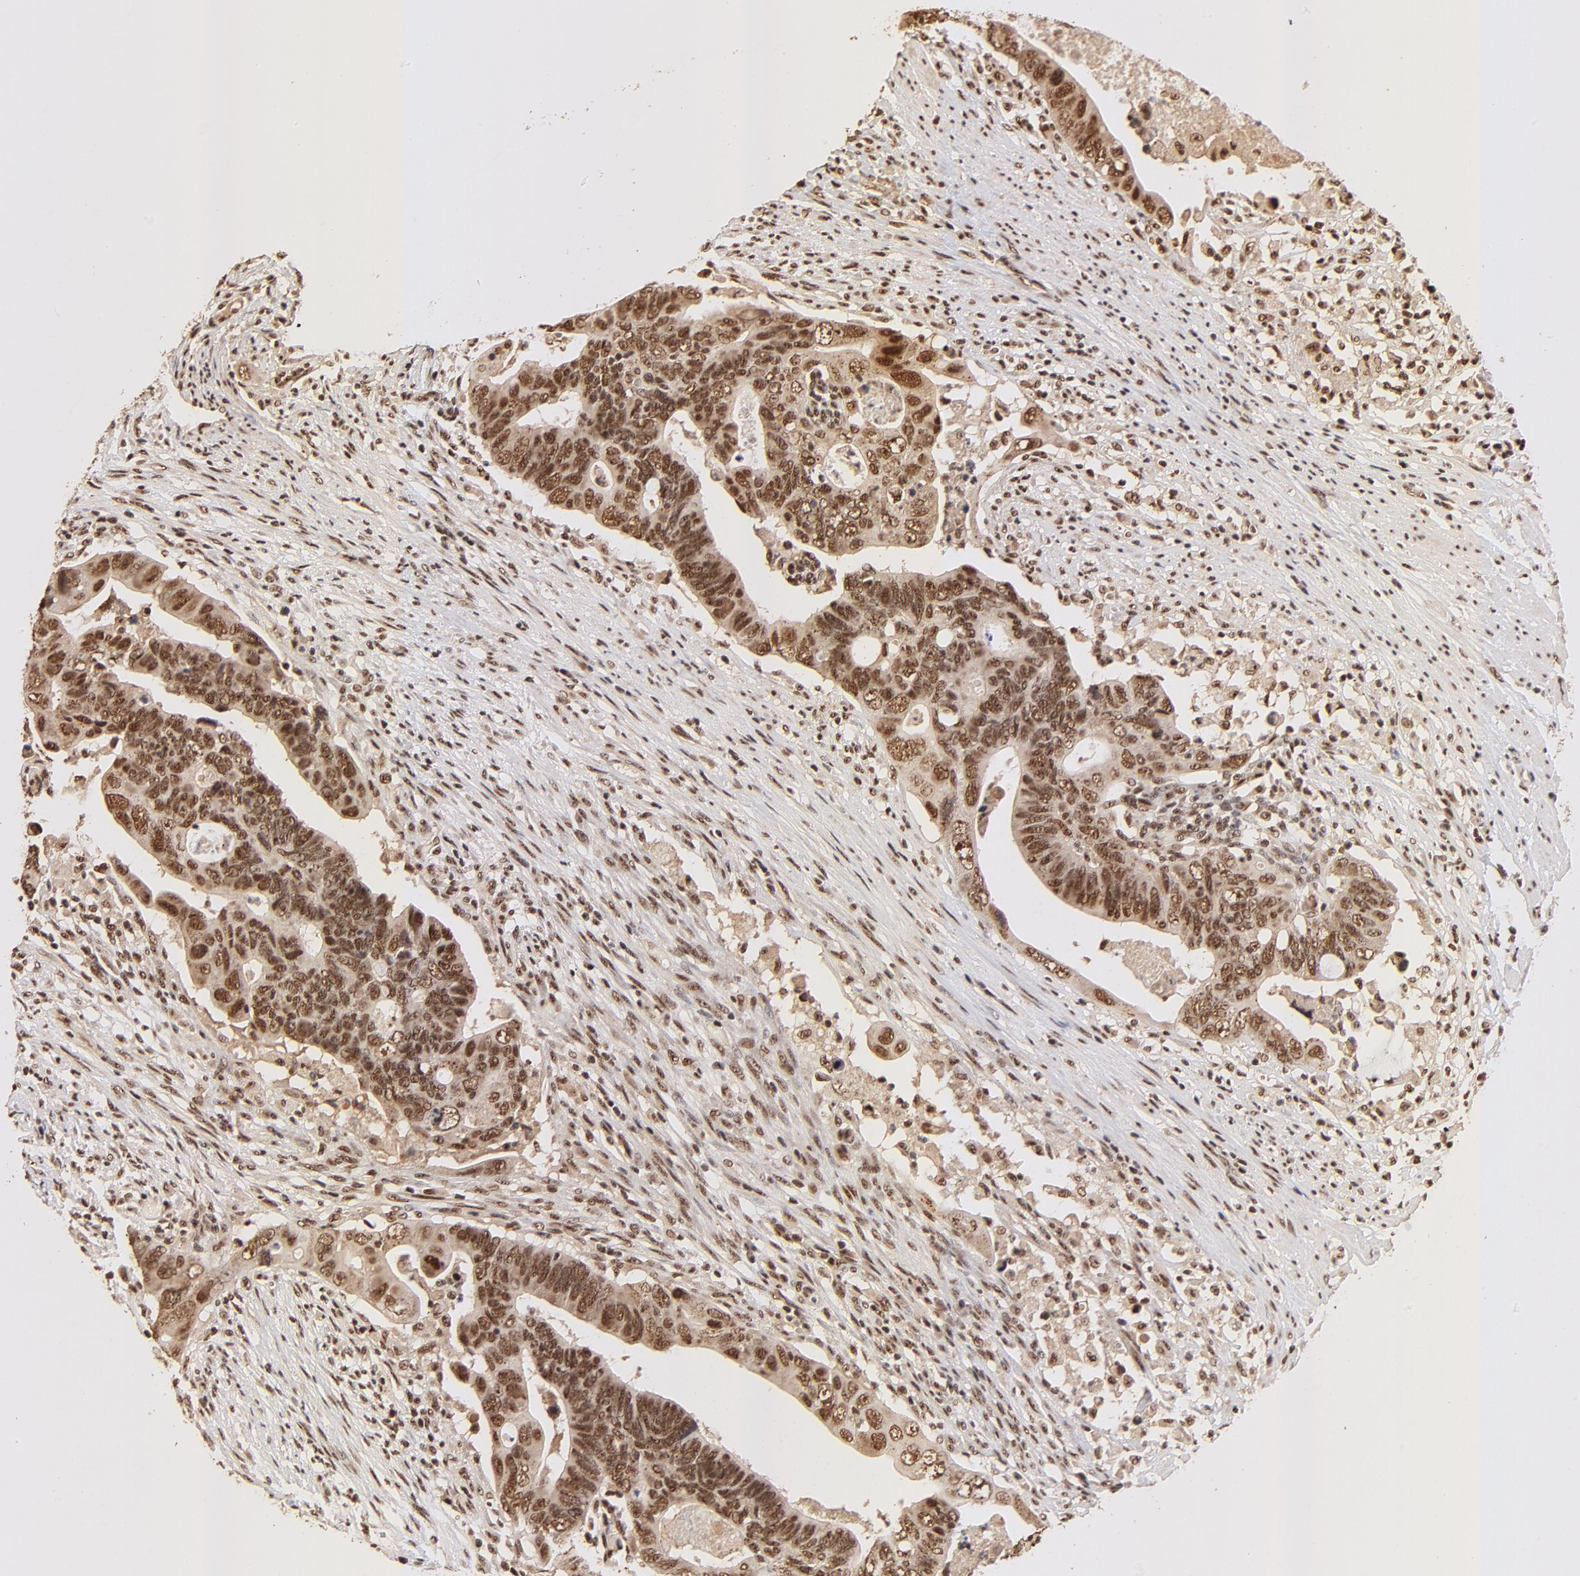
{"staining": {"intensity": "strong", "quantity": ">75%", "location": "cytoplasmic/membranous,nuclear"}, "tissue": "colorectal cancer", "cell_type": "Tumor cells", "image_type": "cancer", "snomed": [{"axis": "morphology", "description": "Adenocarcinoma, NOS"}, {"axis": "topography", "description": "Rectum"}], "caption": "Approximately >75% of tumor cells in human colorectal adenocarcinoma show strong cytoplasmic/membranous and nuclear protein staining as visualized by brown immunohistochemical staining.", "gene": "MED12", "patient": {"sex": "male", "age": 53}}